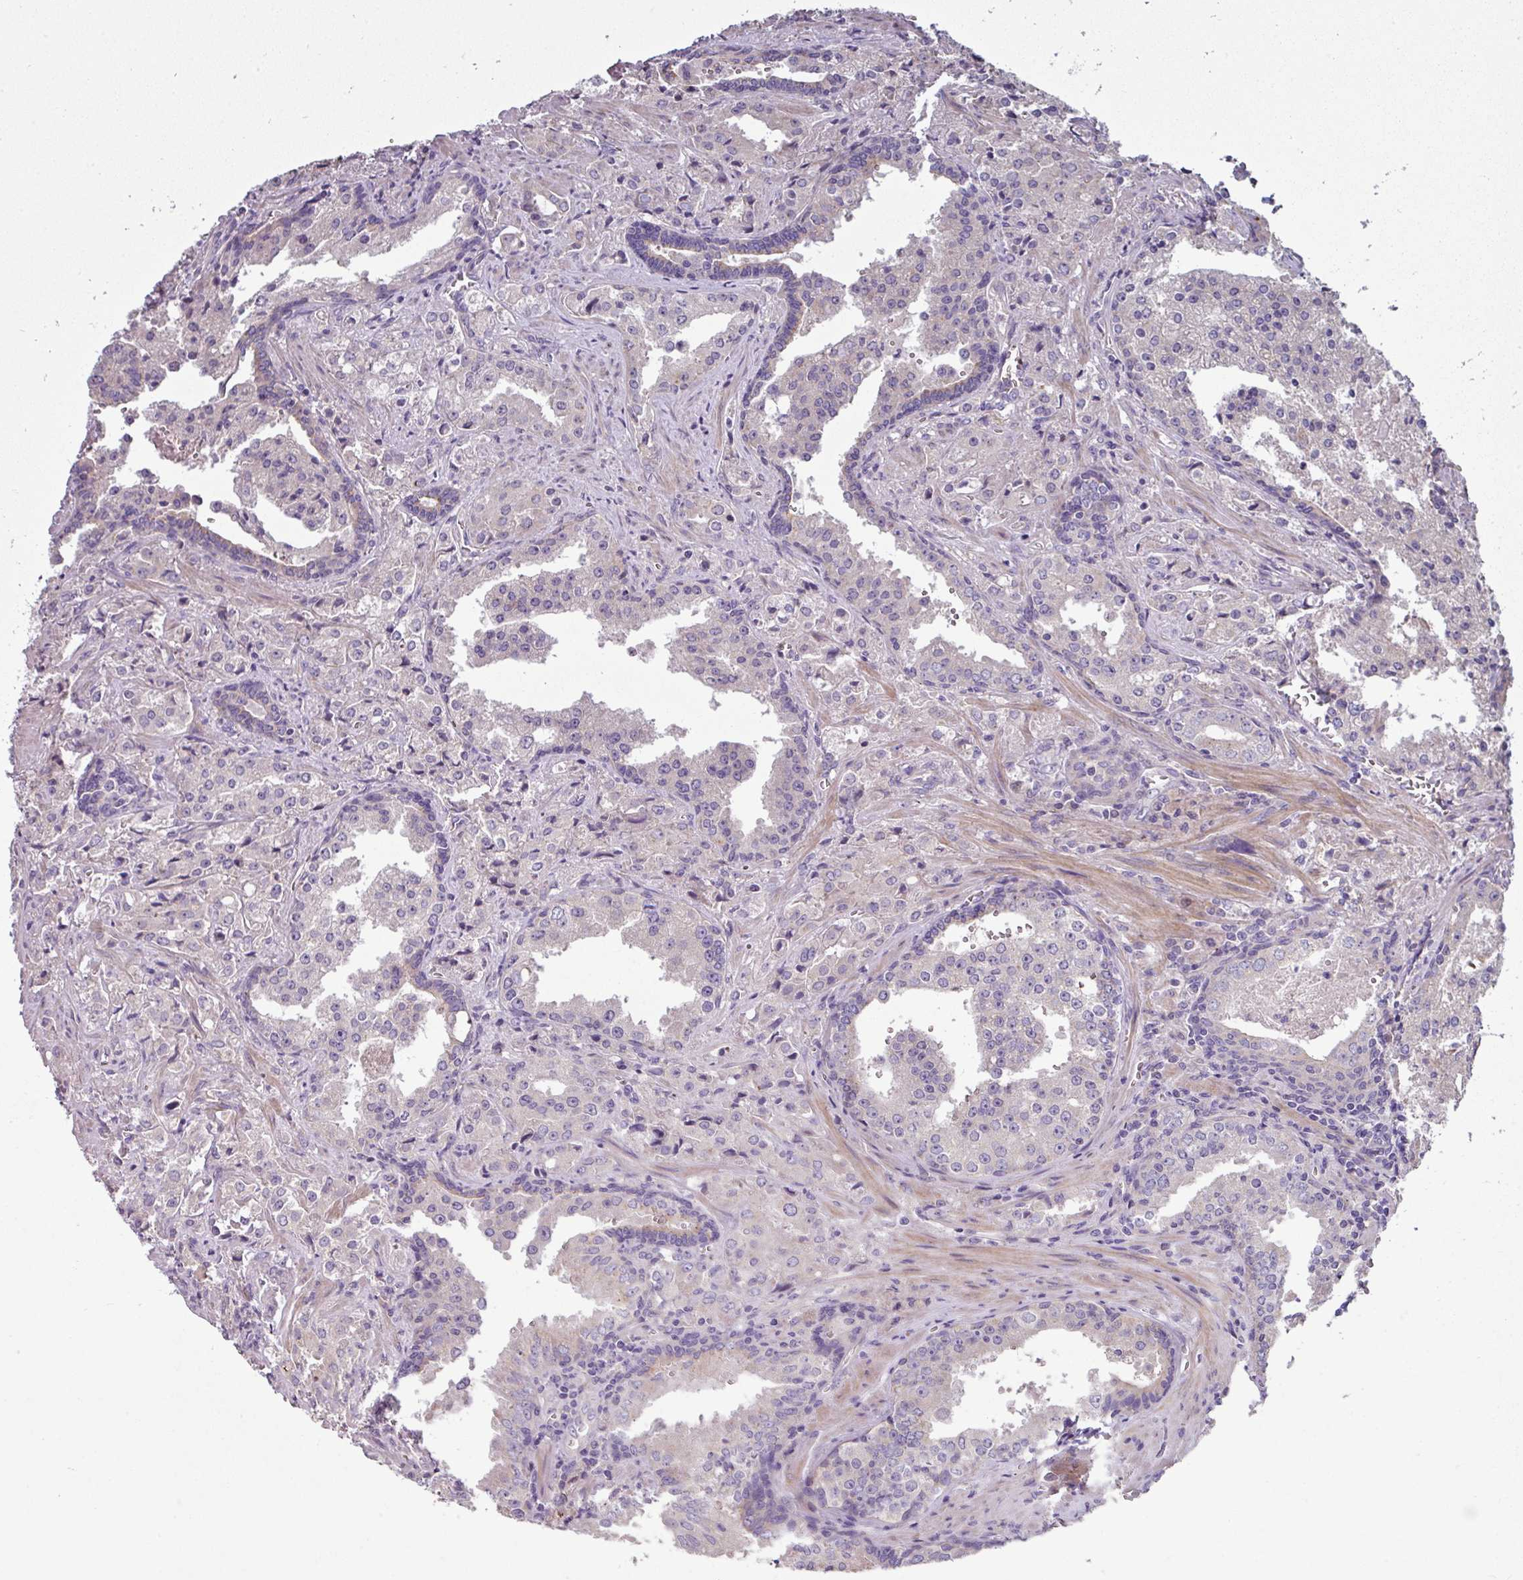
{"staining": {"intensity": "weak", "quantity": "<25%", "location": "cytoplasmic/membranous"}, "tissue": "prostate cancer", "cell_type": "Tumor cells", "image_type": "cancer", "snomed": [{"axis": "morphology", "description": "Adenocarcinoma, High grade"}, {"axis": "topography", "description": "Prostate"}], "caption": "Immunohistochemistry of adenocarcinoma (high-grade) (prostate) exhibits no expression in tumor cells.", "gene": "LRRC9", "patient": {"sex": "male", "age": 68}}